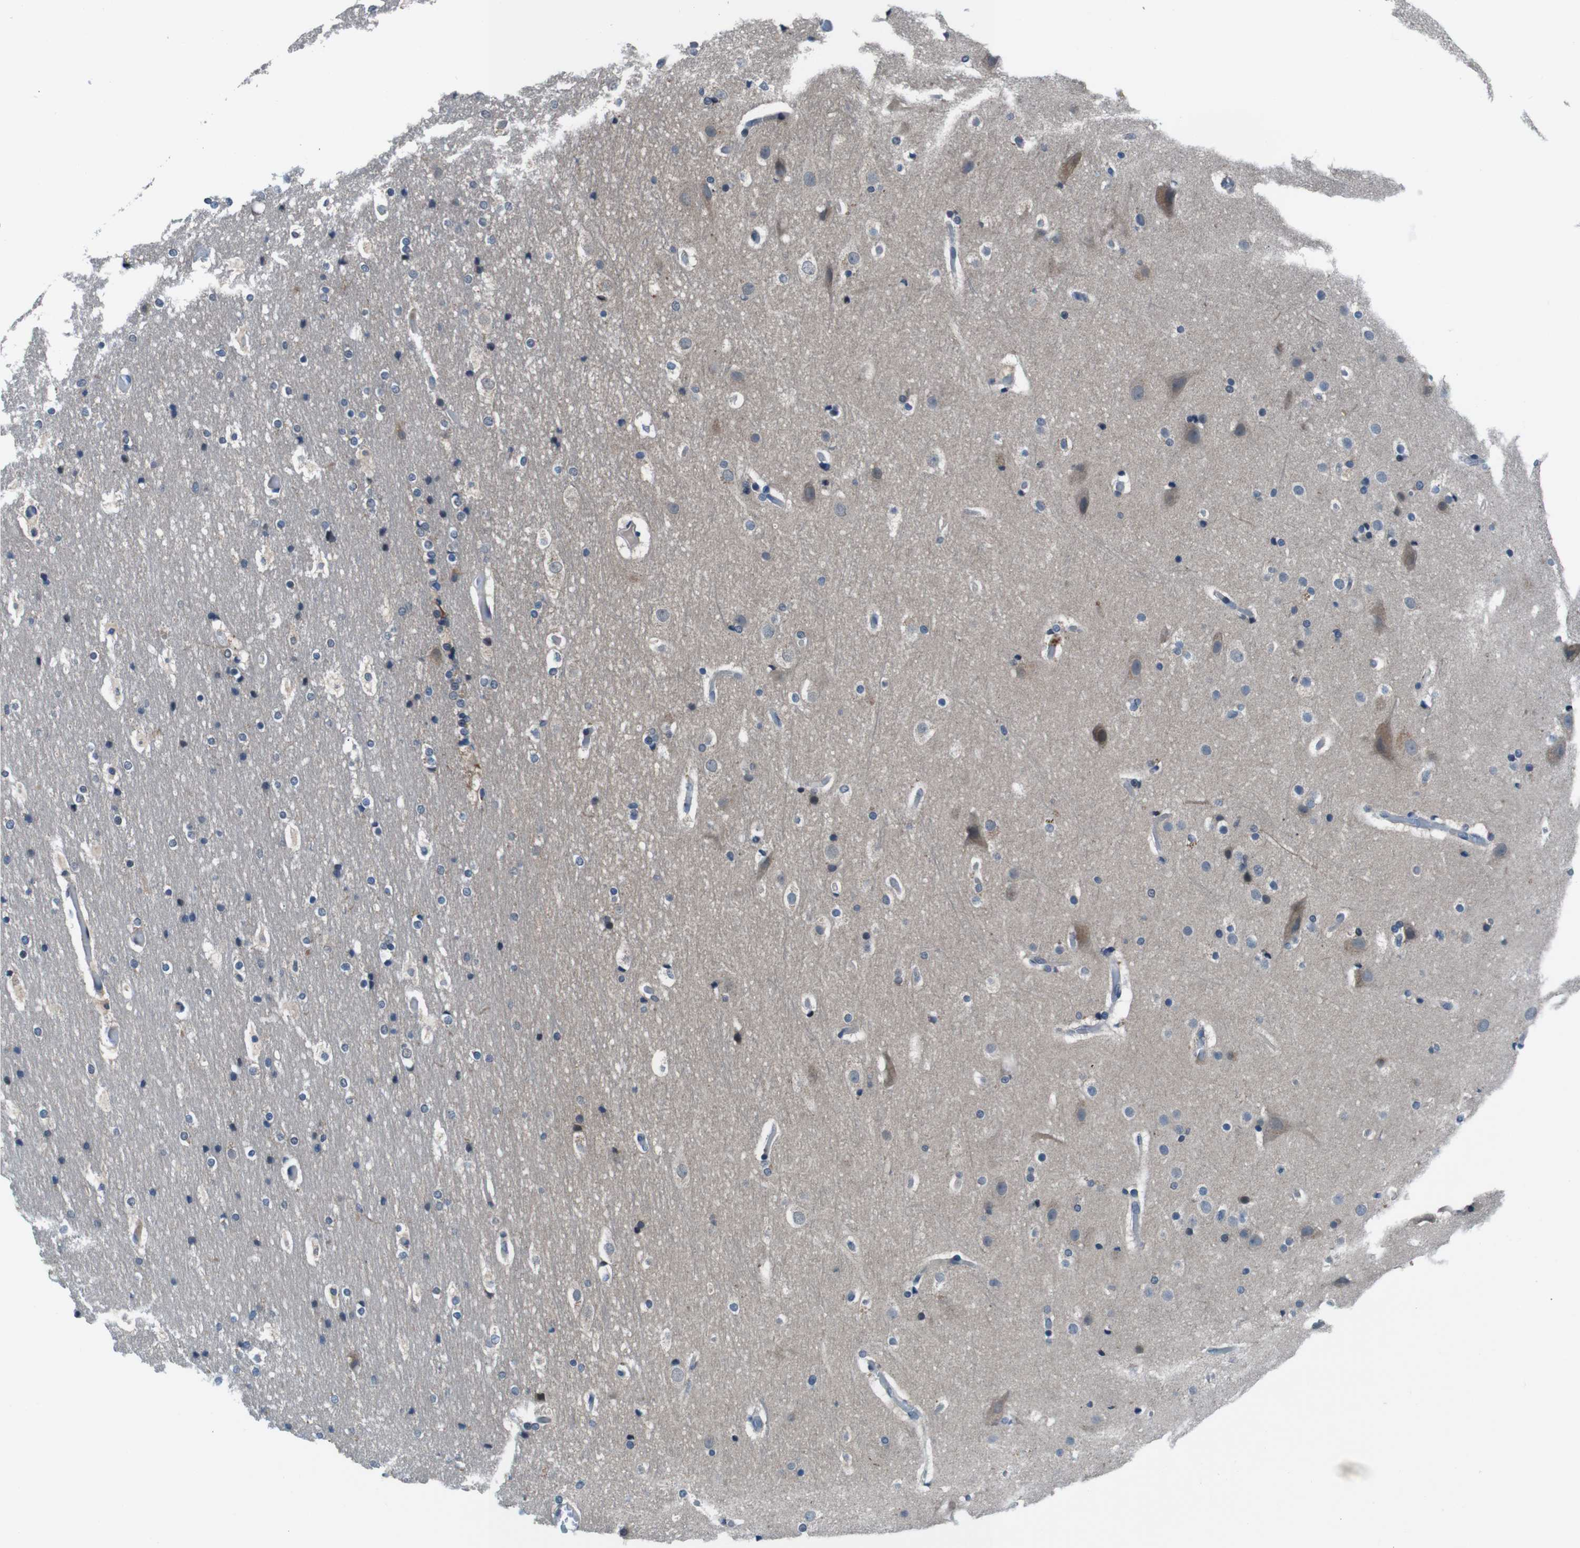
{"staining": {"intensity": "negative", "quantity": "none", "location": "none"}, "tissue": "cerebral cortex", "cell_type": "Endothelial cells", "image_type": "normal", "snomed": [{"axis": "morphology", "description": "Normal tissue, NOS"}, {"axis": "topography", "description": "Cerebral cortex"}], "caption": "The image demonstrates no staining of endothelial cells in benign cerebral cortex.", "gene": "LRP5", "patient": {"sex": "male", "age": 57}}